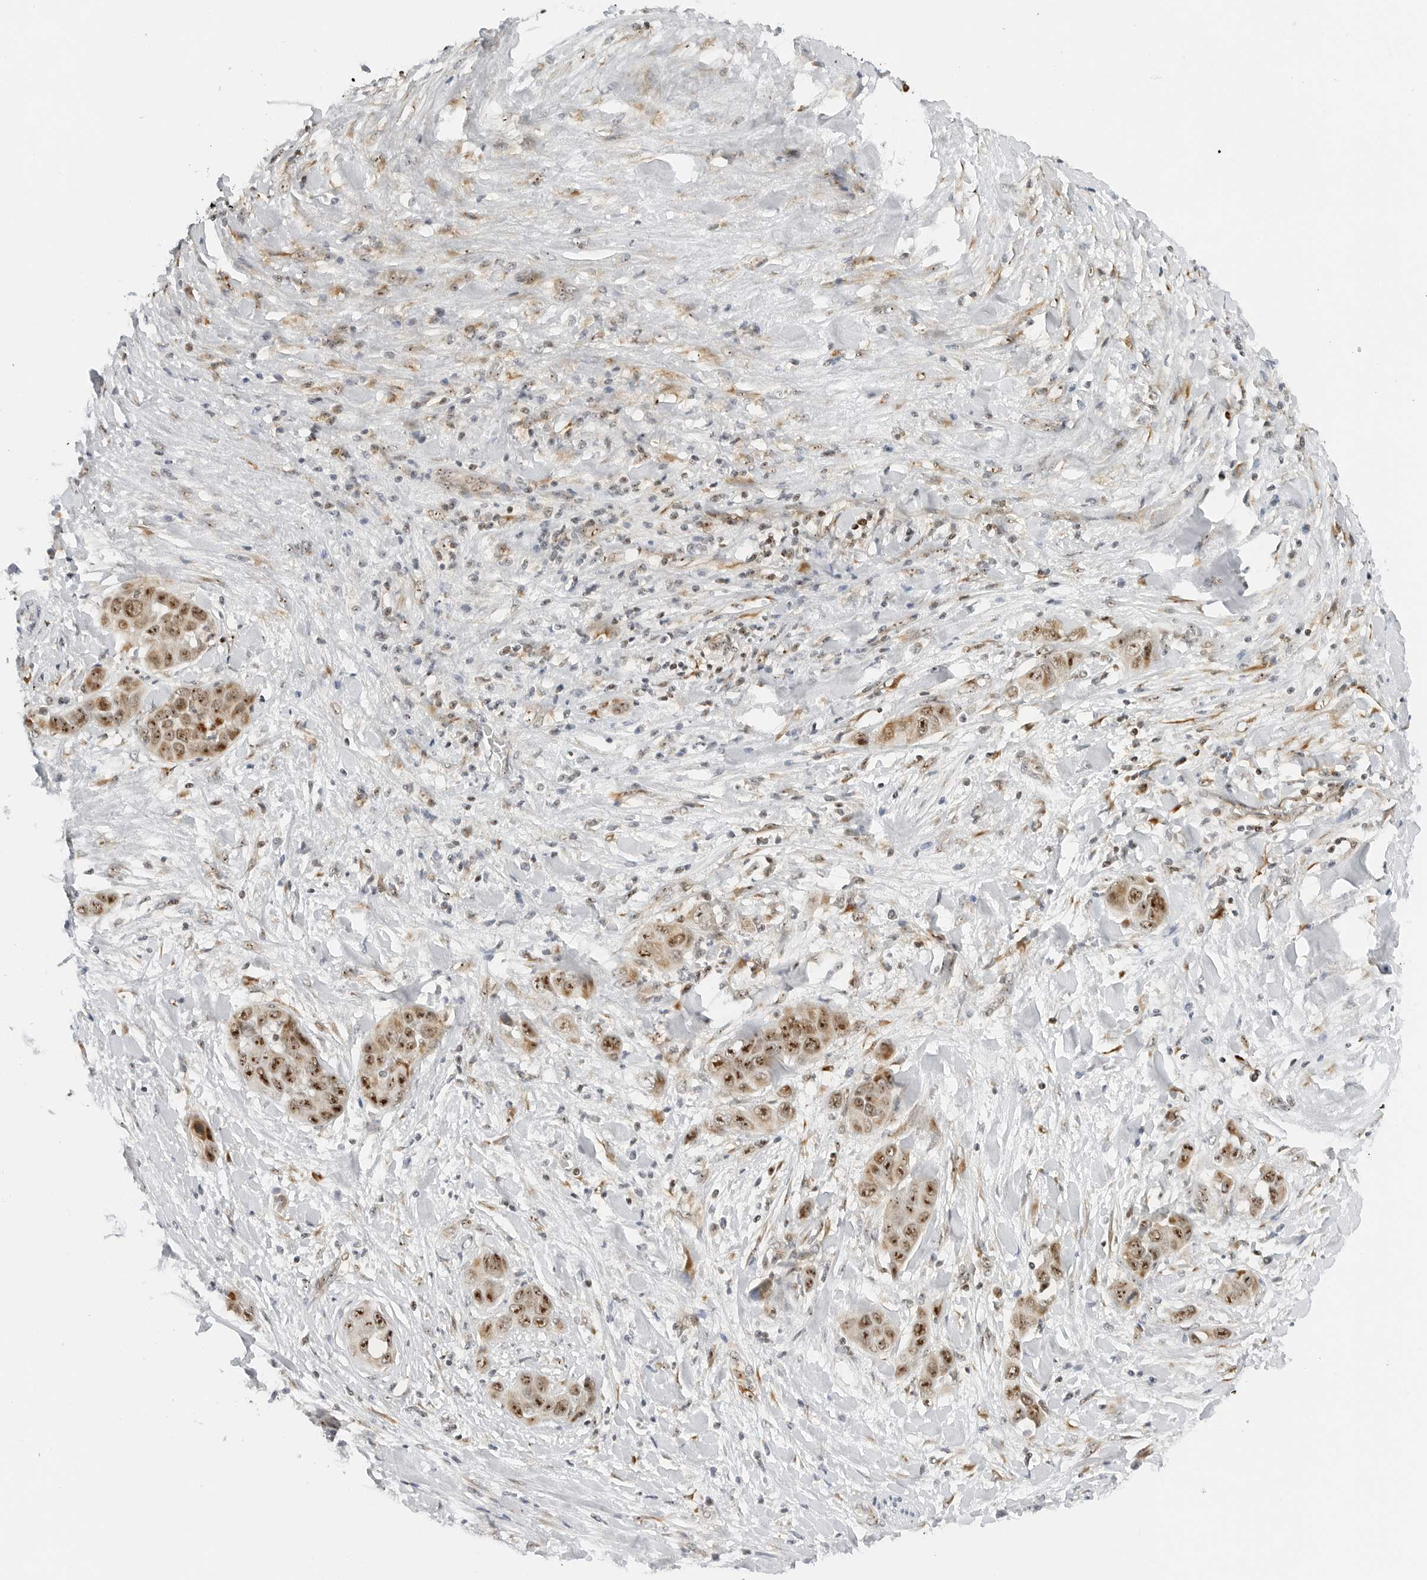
{"staining": {"intensity": "strong", "quantity": "25%-75%", "location": "cytoplasmic/membranous,nuclear"}, "tissue": "liver cancer", "cell_type": "Tumor cells", "image_type": "cancer", "snomed": [{"axis": "morphology", "description": "Cholangiocarcinoma"}, {"axis": "topography", "description": "Liver"}], "caption": "Liver cancer (cholangiocarcinoma) stained with immunohistochemistry demonstrates strong cytoplasmic/membranous and nuclear expression in about 25%-75% of tumor cells.", "gene": "RIMKLA", "patient": {"sex": "female", "age": 52}}